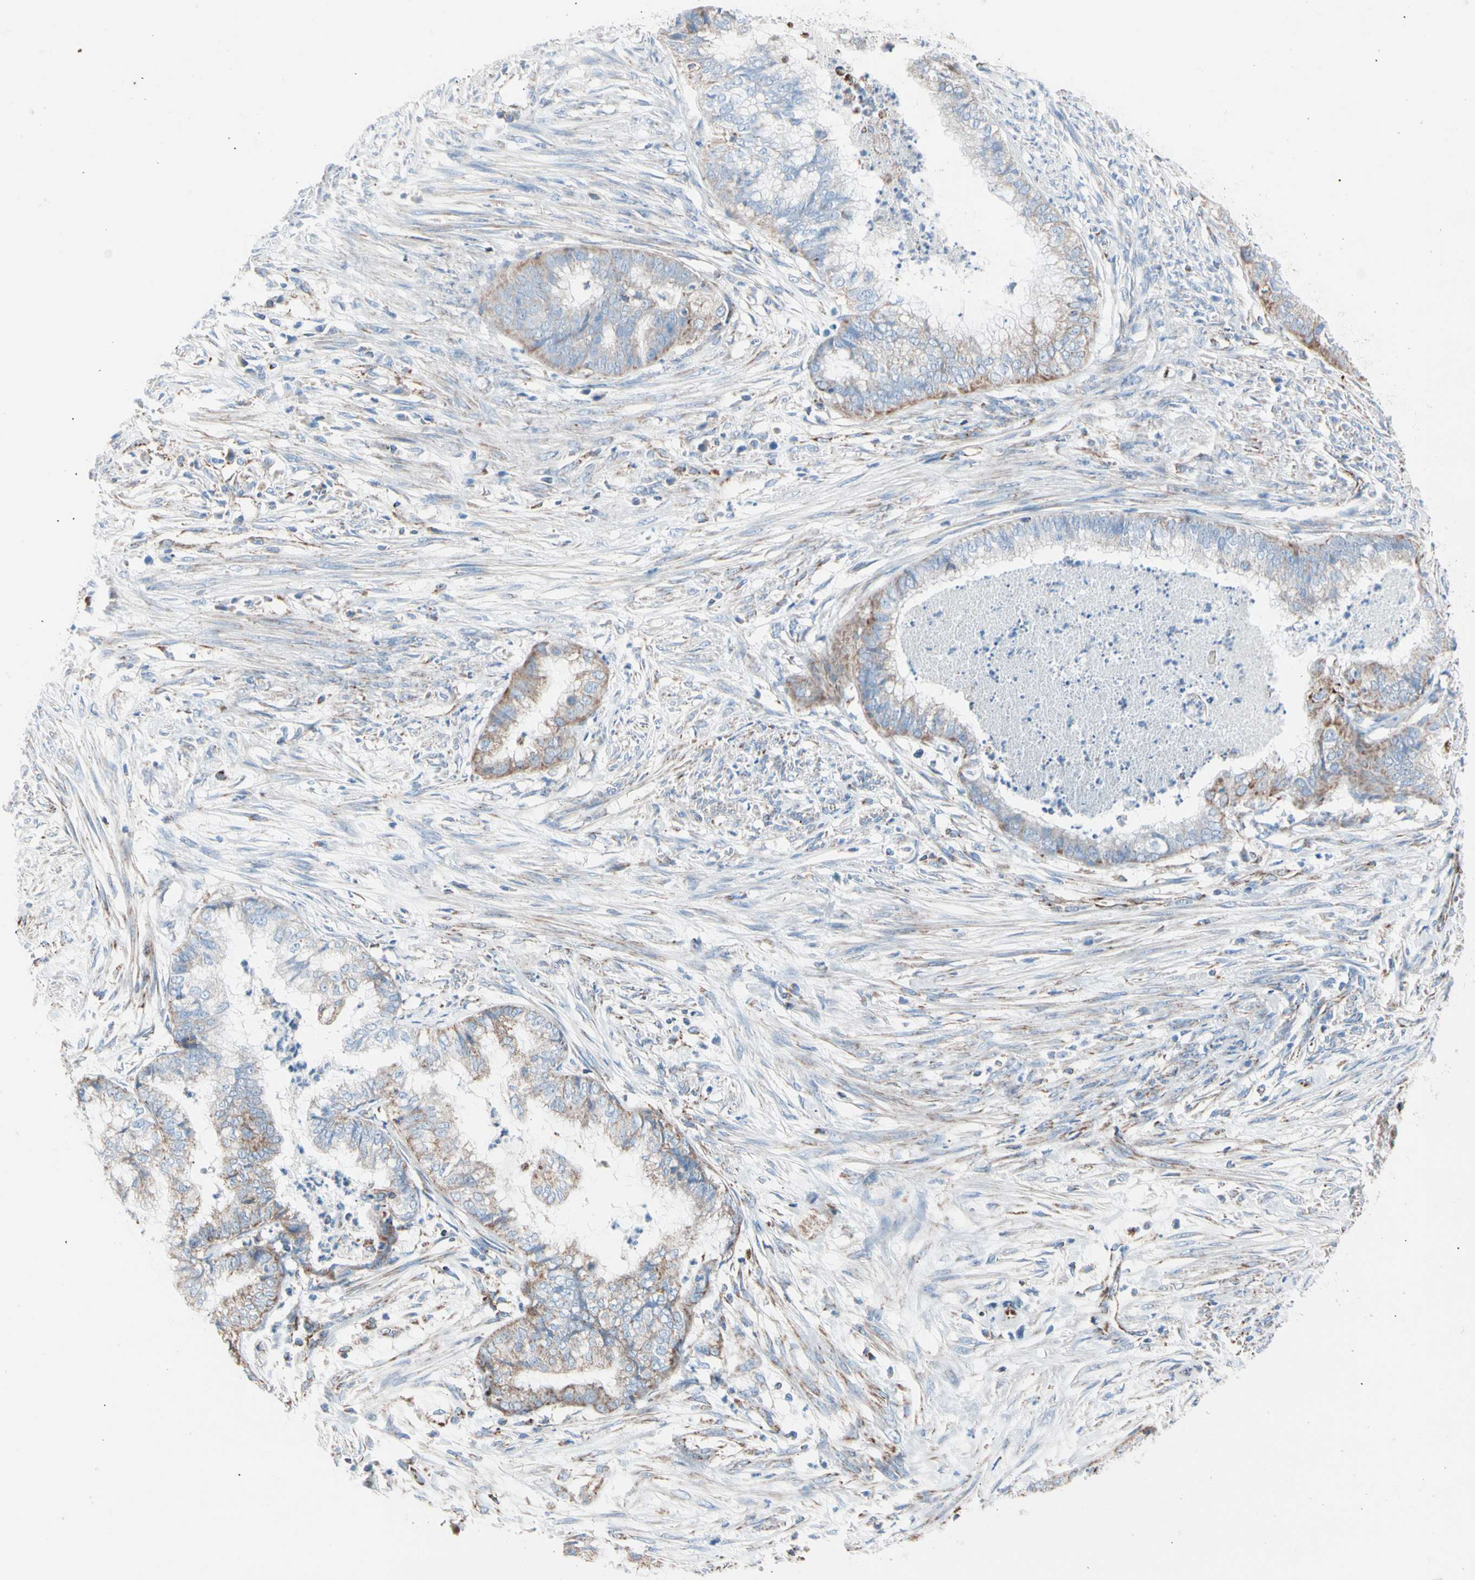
{"staining": {"intensity": "moderate", "quantity": ">75%", "location": "cytoplasmic/membranous"}, "tissue": "endometrial cancer", "cell_type": "Tumor cells", "image_type": "cancer", "snomed": [{"axis": "morphology", "description": "Necrosis, NOS"}, {"axis": "morphology", "description": "Adenocarcinoma, NOS"}, {"axis": "topography", "description": "Endometrium"}], "caption": "Moderate cytoplasmic/membranous positivity is seen in approximately >75% of tumor cells in adenocarcinoma (endometrial).", "gene": "HK1", "patient": {"sex": "female", "age": 79}}